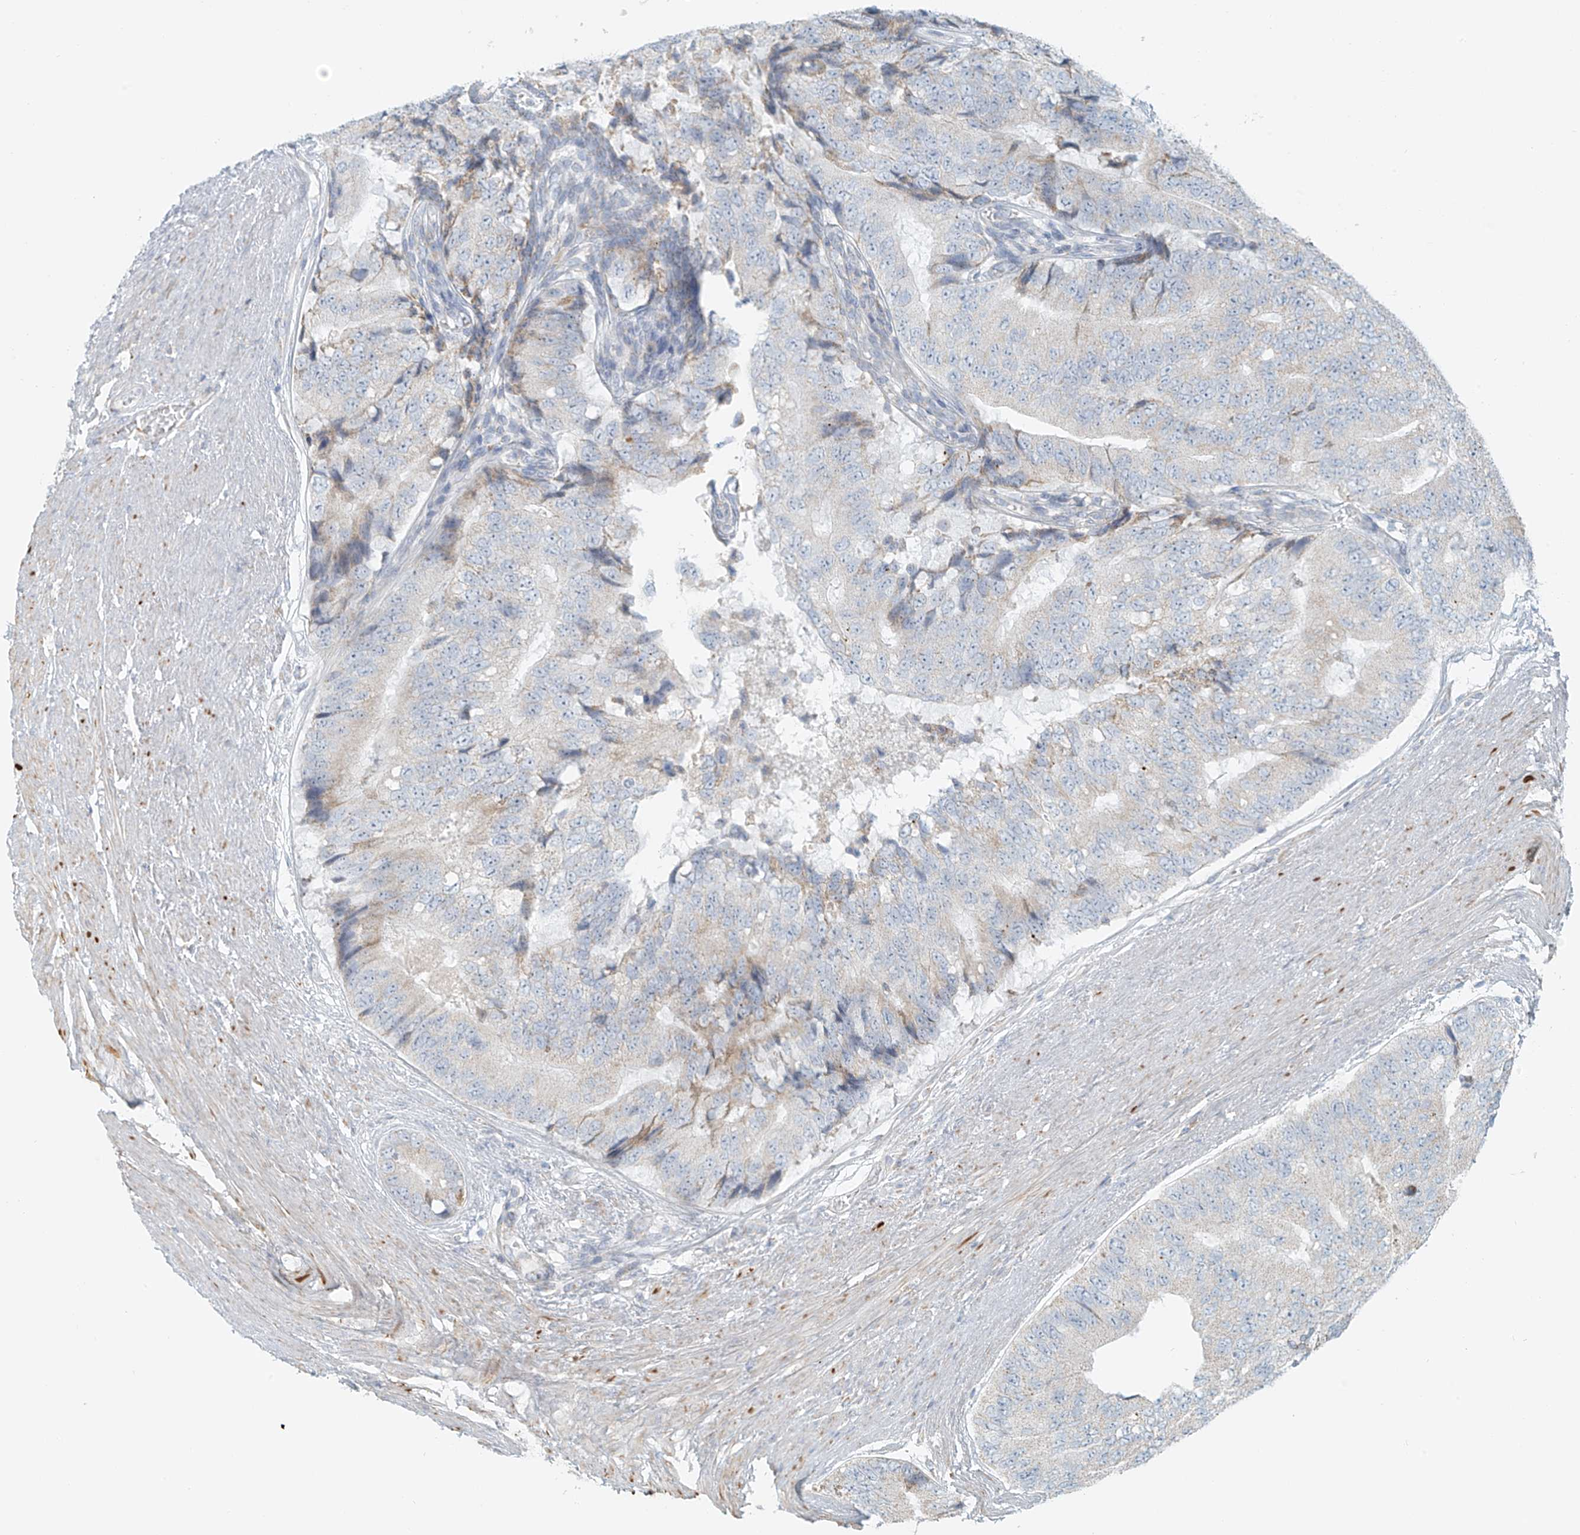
{"staining": {"intensity": "negative", "quantity": "none", "location": "none"}, "tissue": "prostate cancer", "cell_type": "Tumor cells", "image_type": "cancer", "snomed": [{"axis": "morphology", "description": "Adenocarcinoma, High grade"}, {"axis": "topography", "description": "Prostate"}], "caption": "Tumor cells show no significant protein positivity in adenocarcinoma (high-grade) (prostate).", "gene": "UST", "patient": {"sex": "male", "age": 70}}